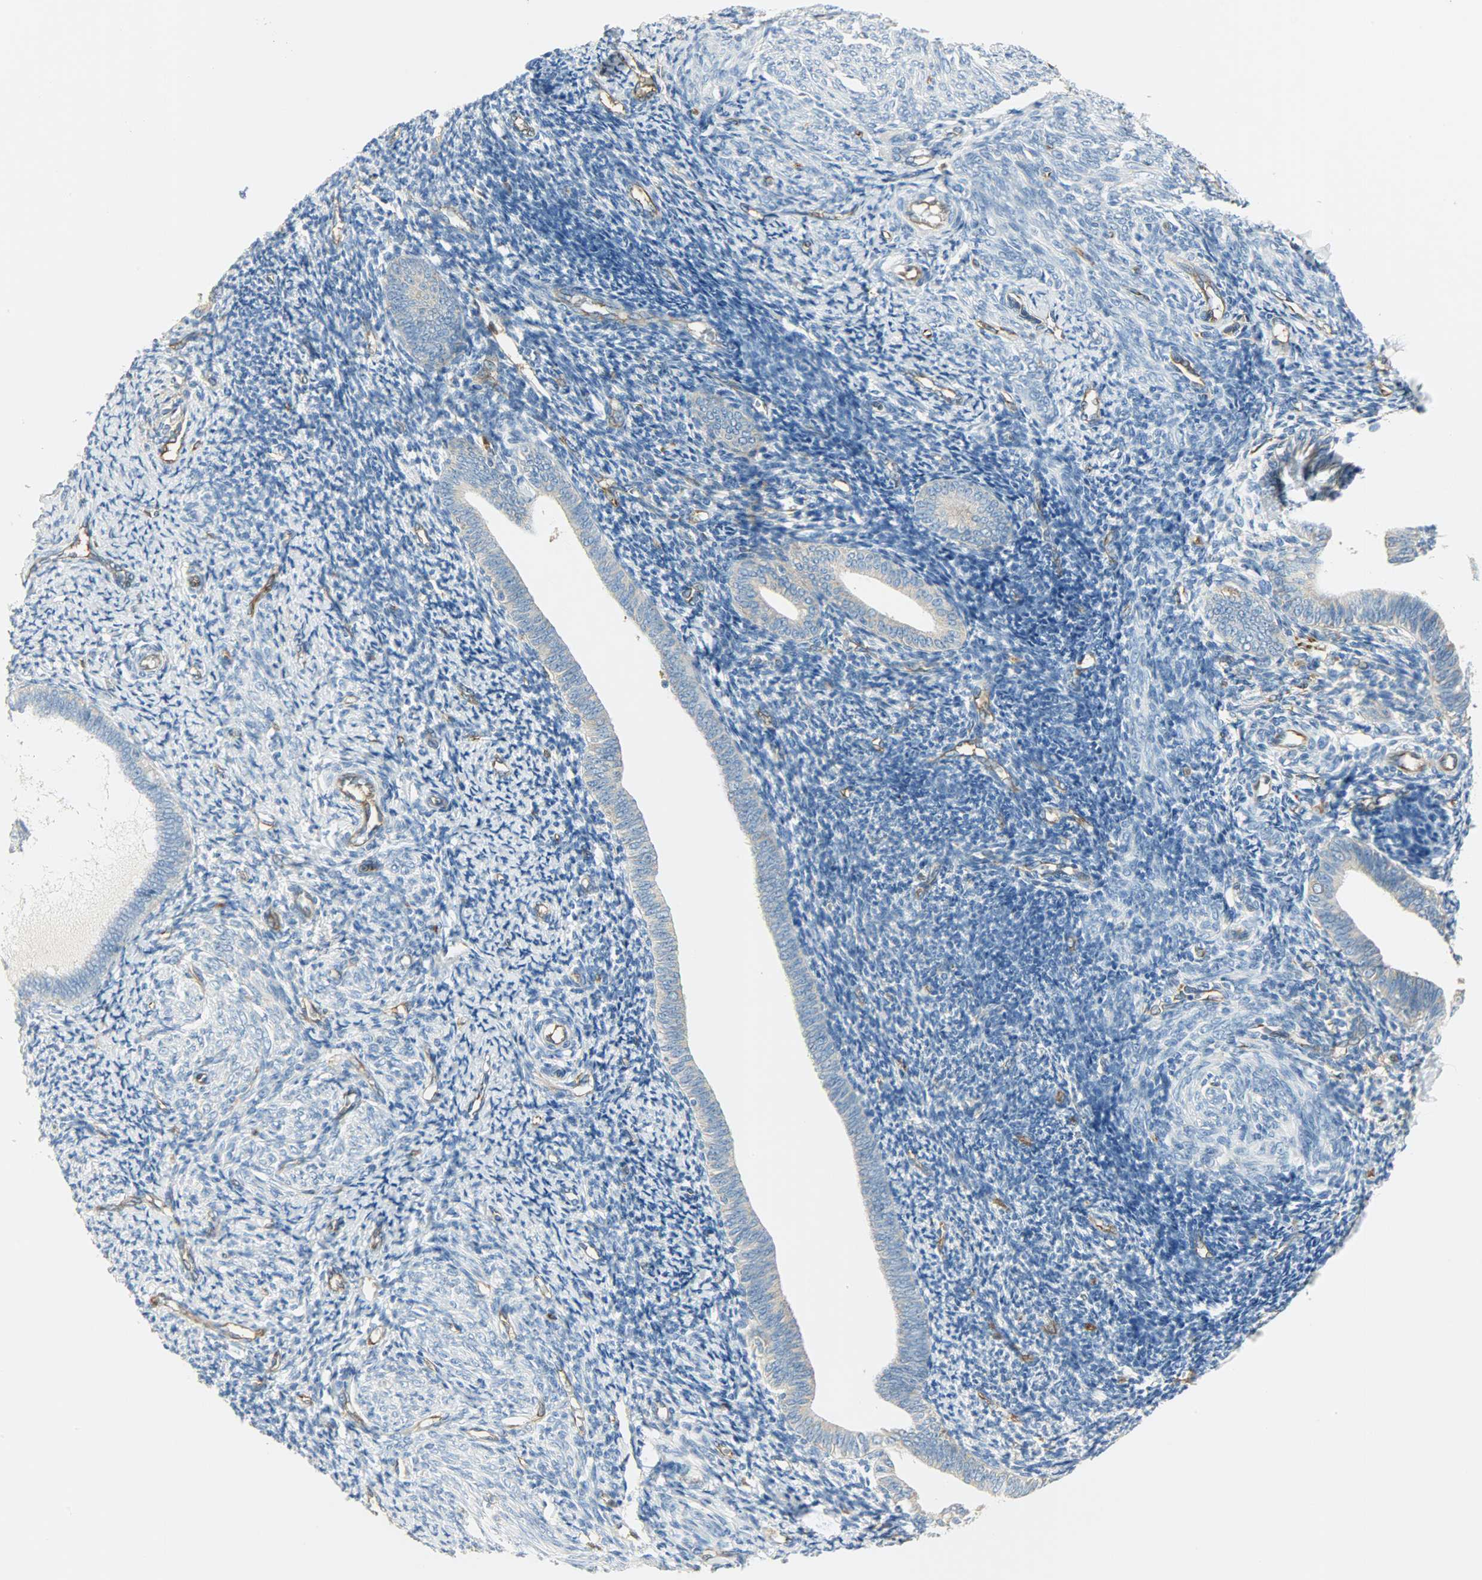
{"staining": {"intensity": "moderate", "quantity": "25%-75%", "location": "cytoplasmic/membranous"}, "tissue": "endometrium", "cell_type": "Cells in endometrial stroma", "image_type": "normal", "snomed": [{"axis": "morphology", "description": "Normal tissue, NOS"}, {"axis": "topography", "description": "Endometrium"}], "caption": "This micrograph displays immunohistochemistry (IHC) staining of normal endometrium, with medium moderate cytoplasmic/membranous expression in about 25%-75% of cells in endometrial stroma.", "gene": "WARS1", "patient": {"sex": "female", "age": 57}}